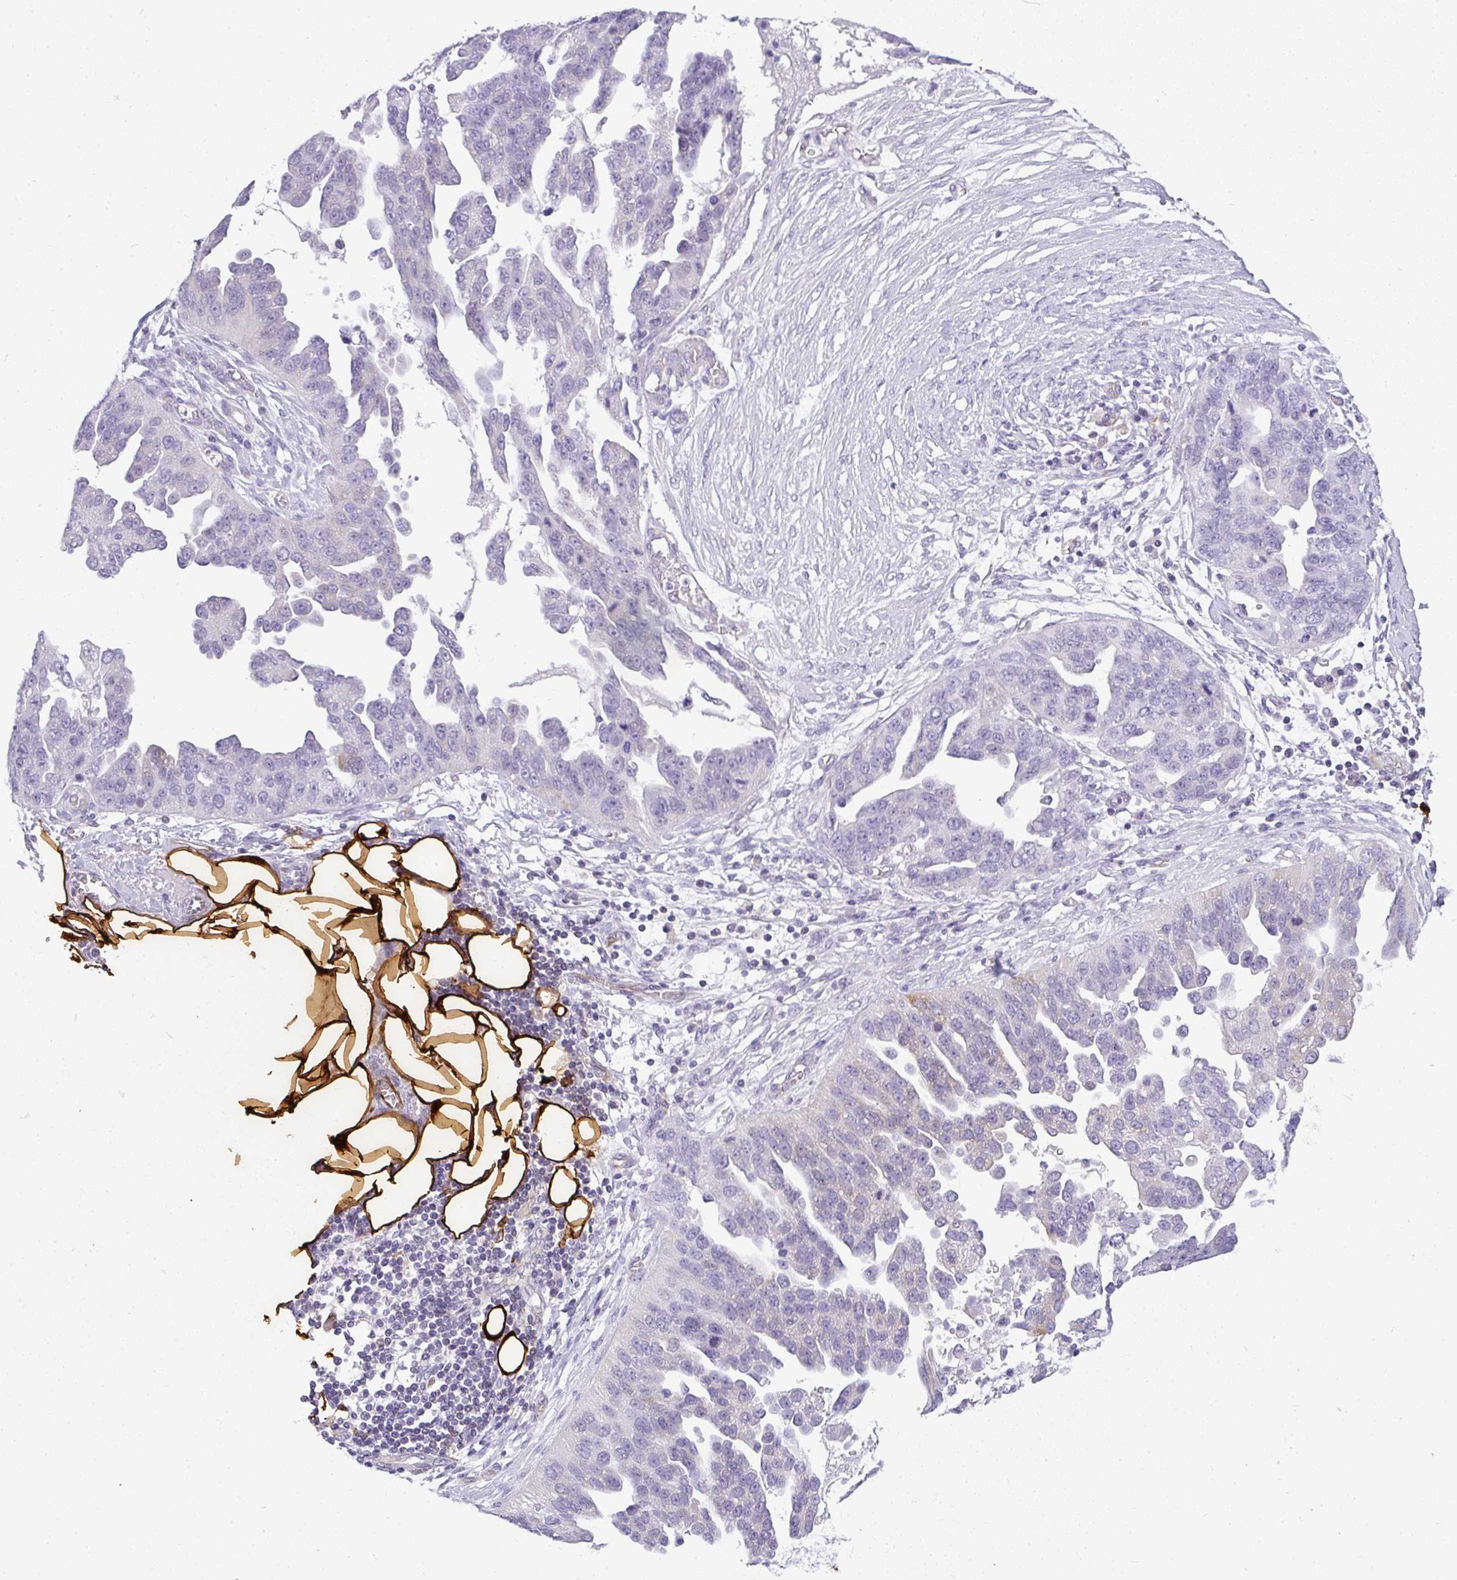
{"staining": {"intensity": "negative", "quantity": "none", "location": "none"}, "tissue": "ovarian cancer", "cell_type": "Tumor cells", "image_type": "cancer", "snomed": [{"axis": "morphology", "description": "Cystadenocarcinoma, serous, NOS"}, {"axis": "topography", "description": "Ovary"}], "caption": "This is a micrograph of immunohistochemistry staining of serous cystadenocarcinoma (ovarian), which shows no expression in tumor cells. Nuclei are stained in blue.", "gene": "LIPE", "patient": {"sex": "female", "age": 75}}